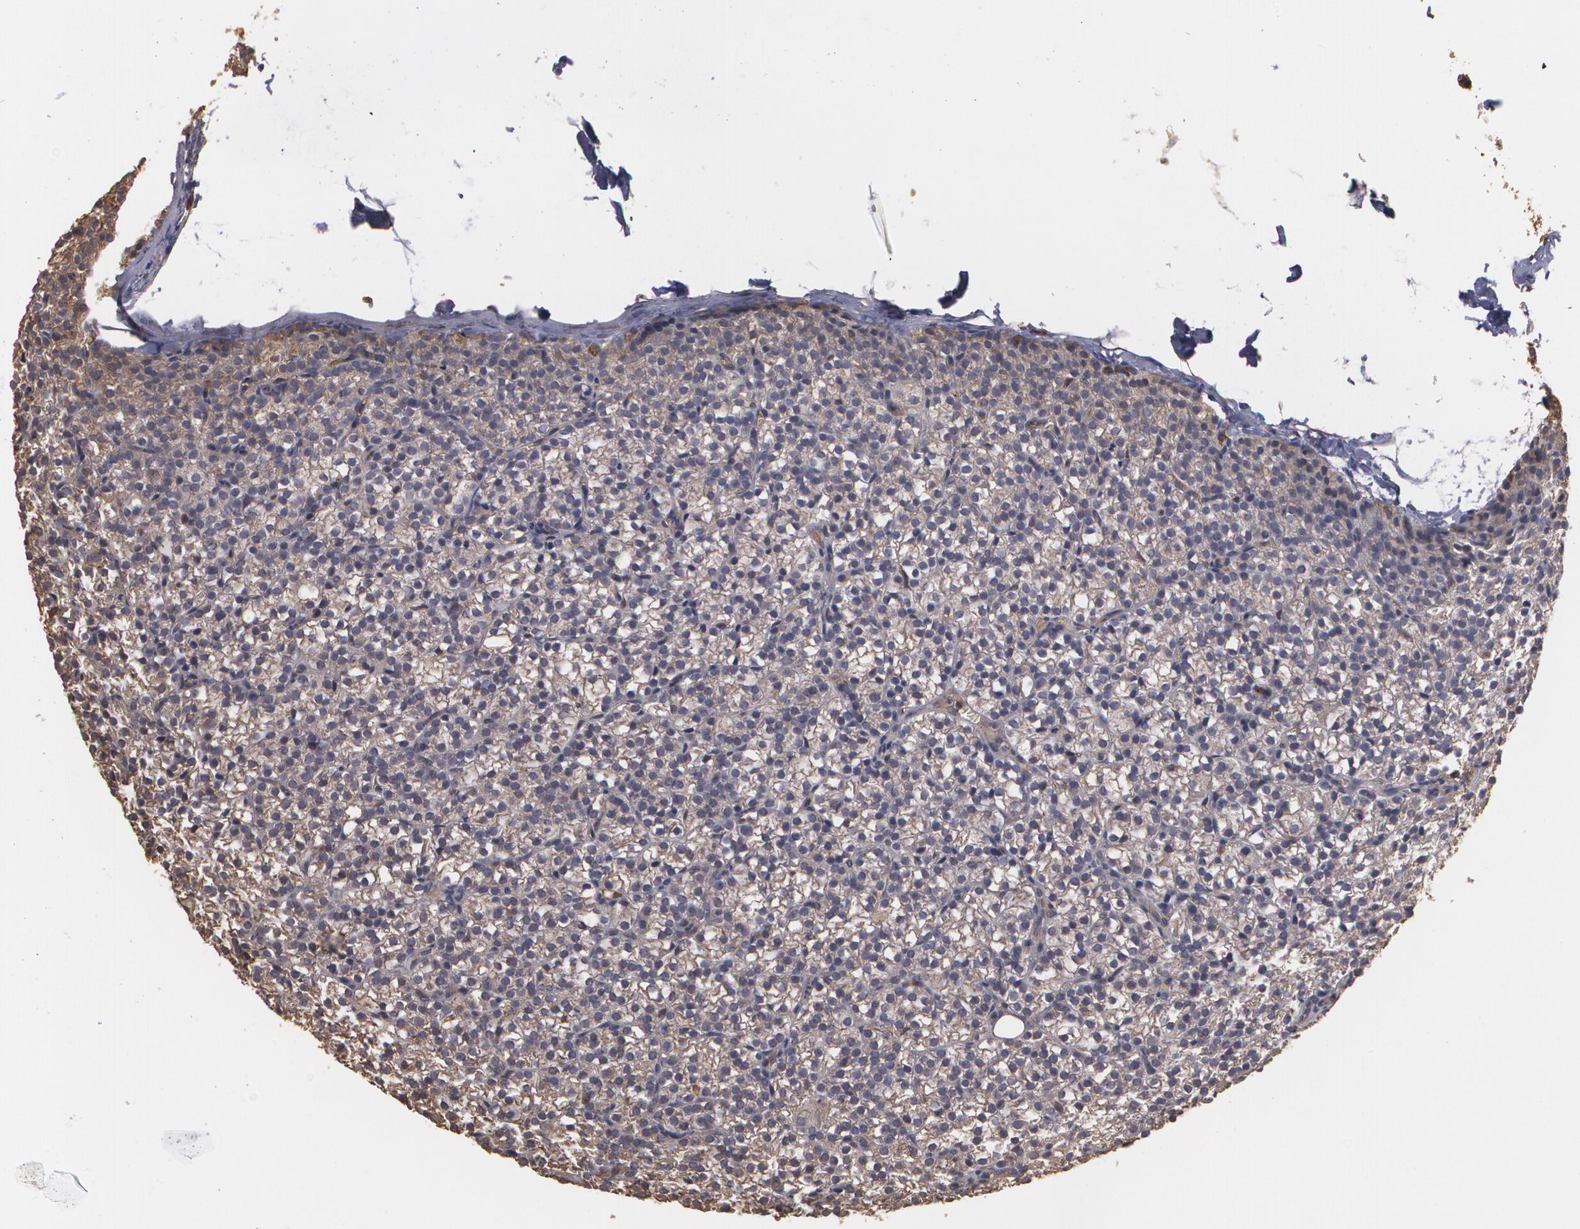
{"staining": {"intensity": "moderate", "quantity": "25%-75%", "location": "cytoplasmic/membranous"}, "tissue": "parathyroid gland", "cell_type": "Glandular cells", "image_type": "normal", "snomed": [{"axis": "morphology", "description": "Normal tissue, NOS"}, {"axis": "topography", "description": "Parathyroid gland"}], "caption": "Glandular cells display moderate cytoplasmic/membranous expression in about 25%-75% of cells in normal parathyroid gland.", "gene": "PON1", "patient": {"sex": "female", "age": 17}}